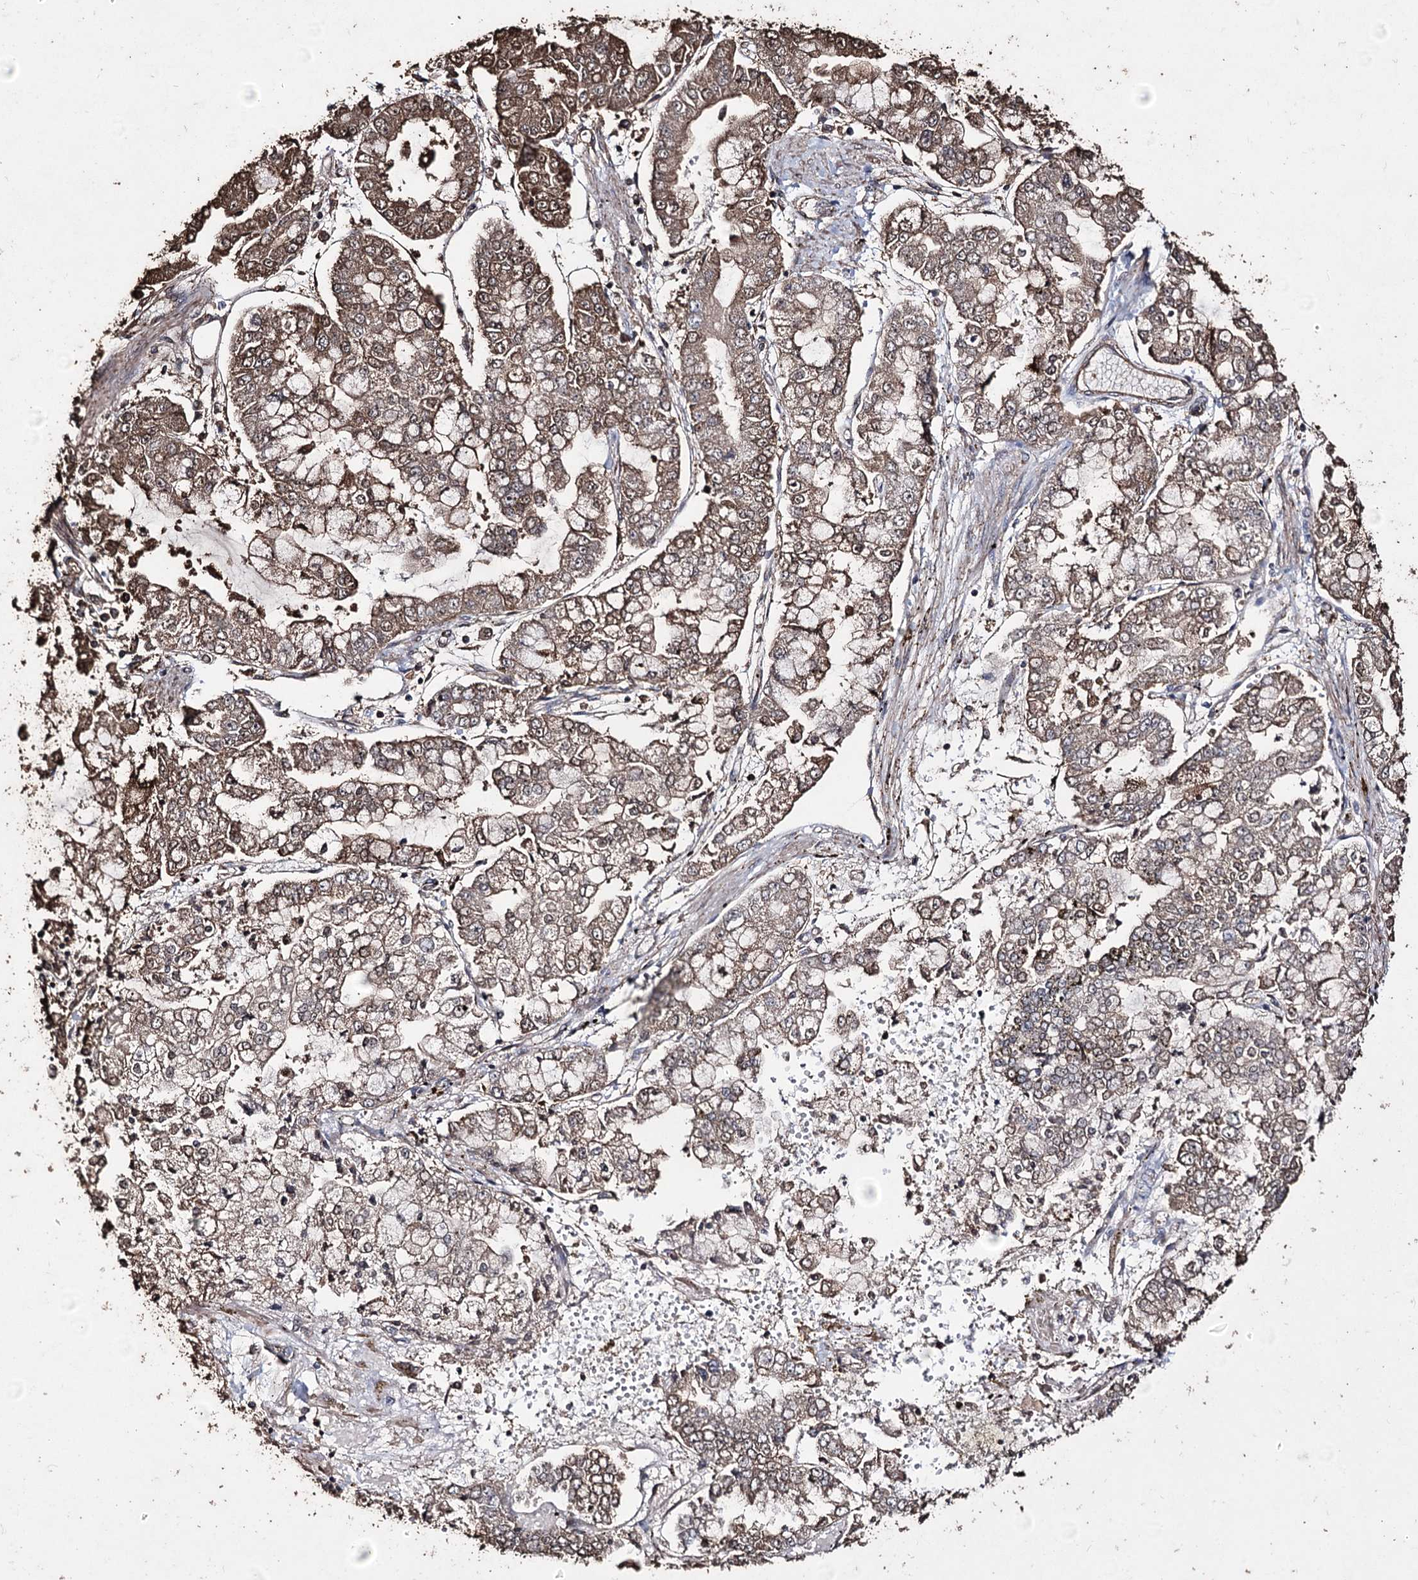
{"staining": {"intensity": "moderate", "quantity": "25%-75%", "location": "cytoplasmic/membranous"}, "tissue": "stomach cancer", "cell_type": "Tumor cells", "image_type": "cancer", "snomed": [{"axis": "morphology", "description": "Adenocarcinoma, NOS"}, {"axis": "topography", "description": "Stomach"}], "caption": "Moderate cytoplasmic/membranous expression for a protein is identified in approximately 25%-75% of tumor cells of adenocarcinoma (stomach) using immunohistochemistry.", "gene": "ZNF662", "patient": {"sex": "male", "age": 76}}